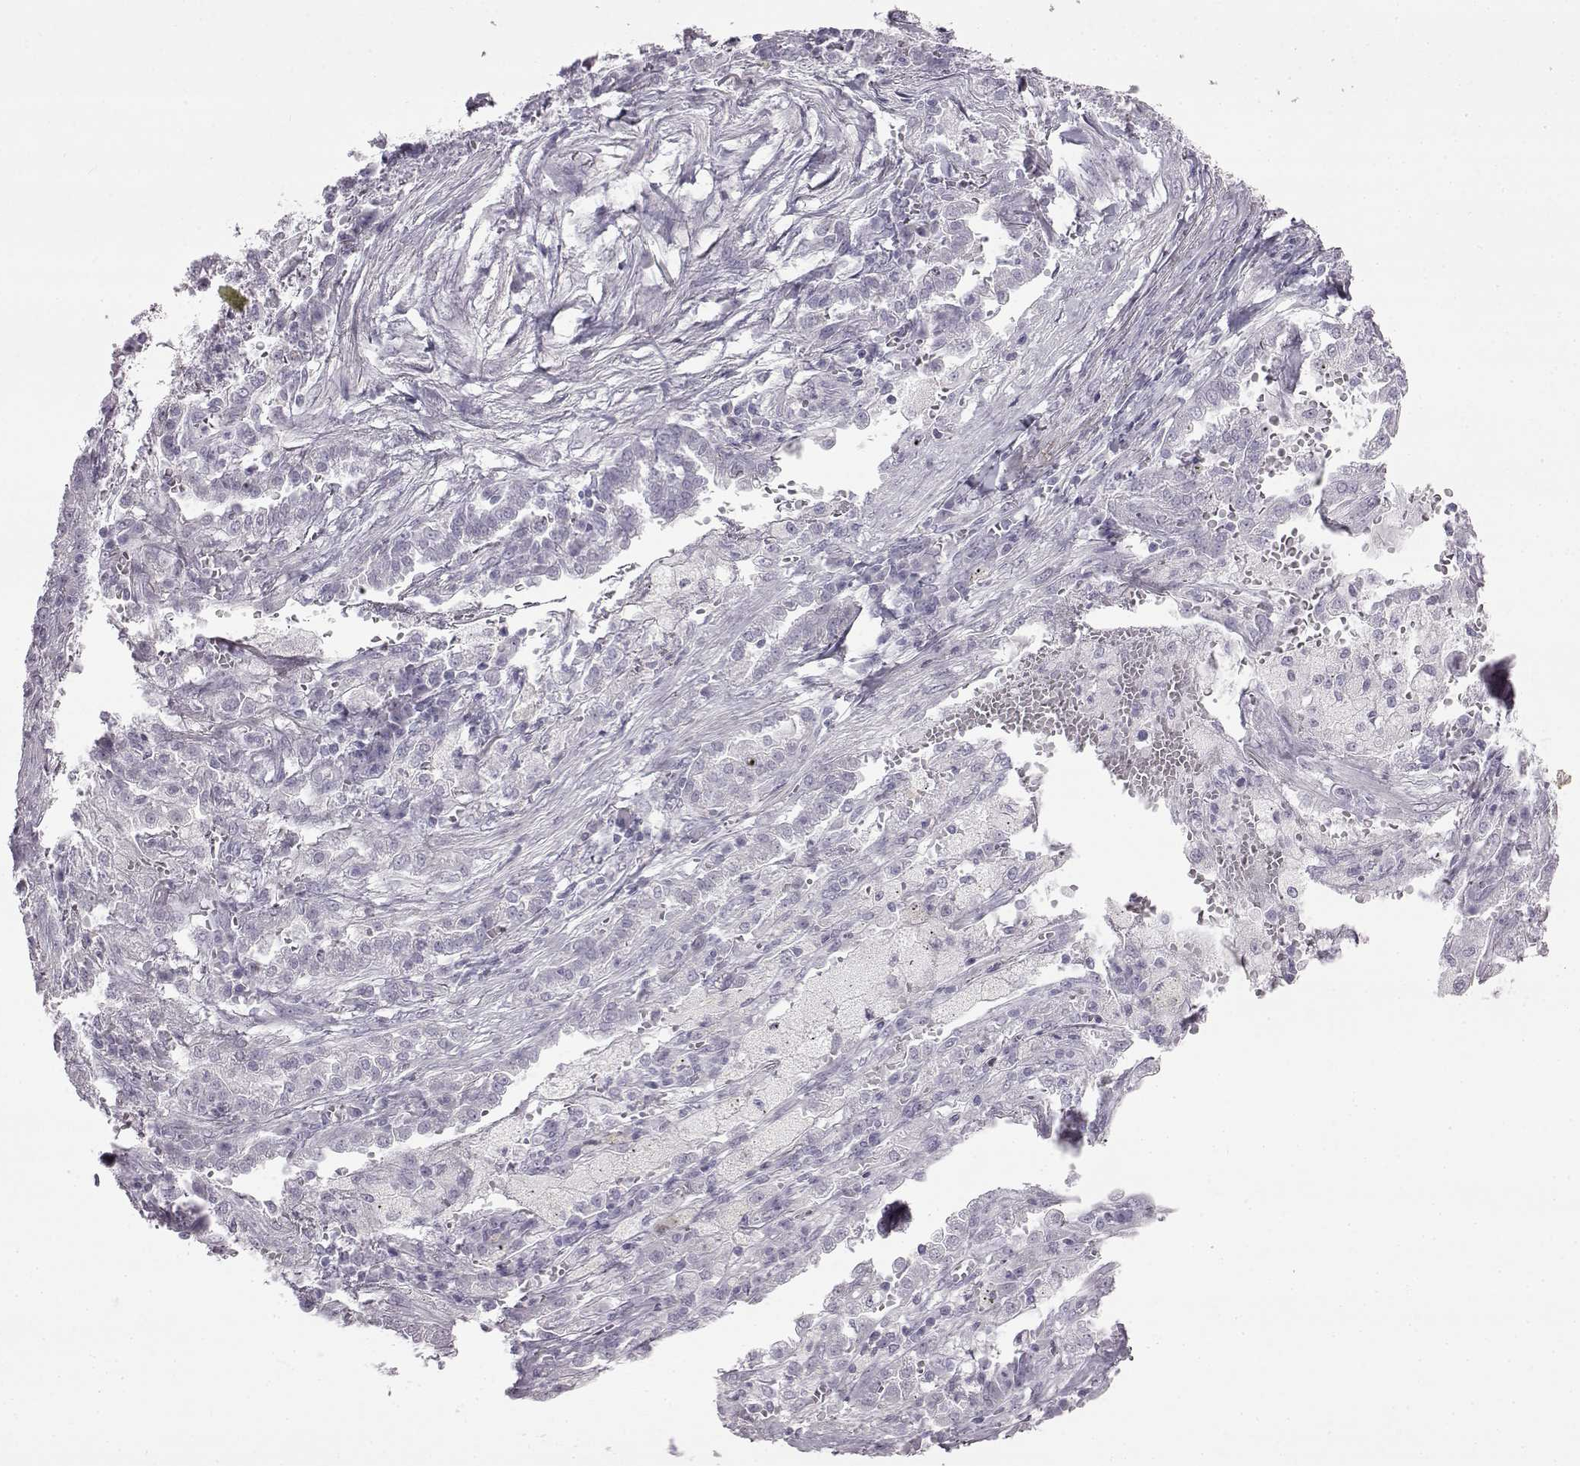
{"staining": {"intensity": "negative", "quantity": "none", "location": "none"}, "tissue": "lung cancer", "cell_type": "Tumor cells", "image_type": "cancer", "snomed": [{"axis": "morphology", "description": "Adenocarcinoma, NOS"}, {"axis": "topography", "description": "Lung"}], "caption": "The immunohistochemistry micrograph has no significant staining in tumor cells of adenocarcinoma (lung) tissue.", "gene": "SLC28A2", "patient": {"sex": "male", "age": 57}}